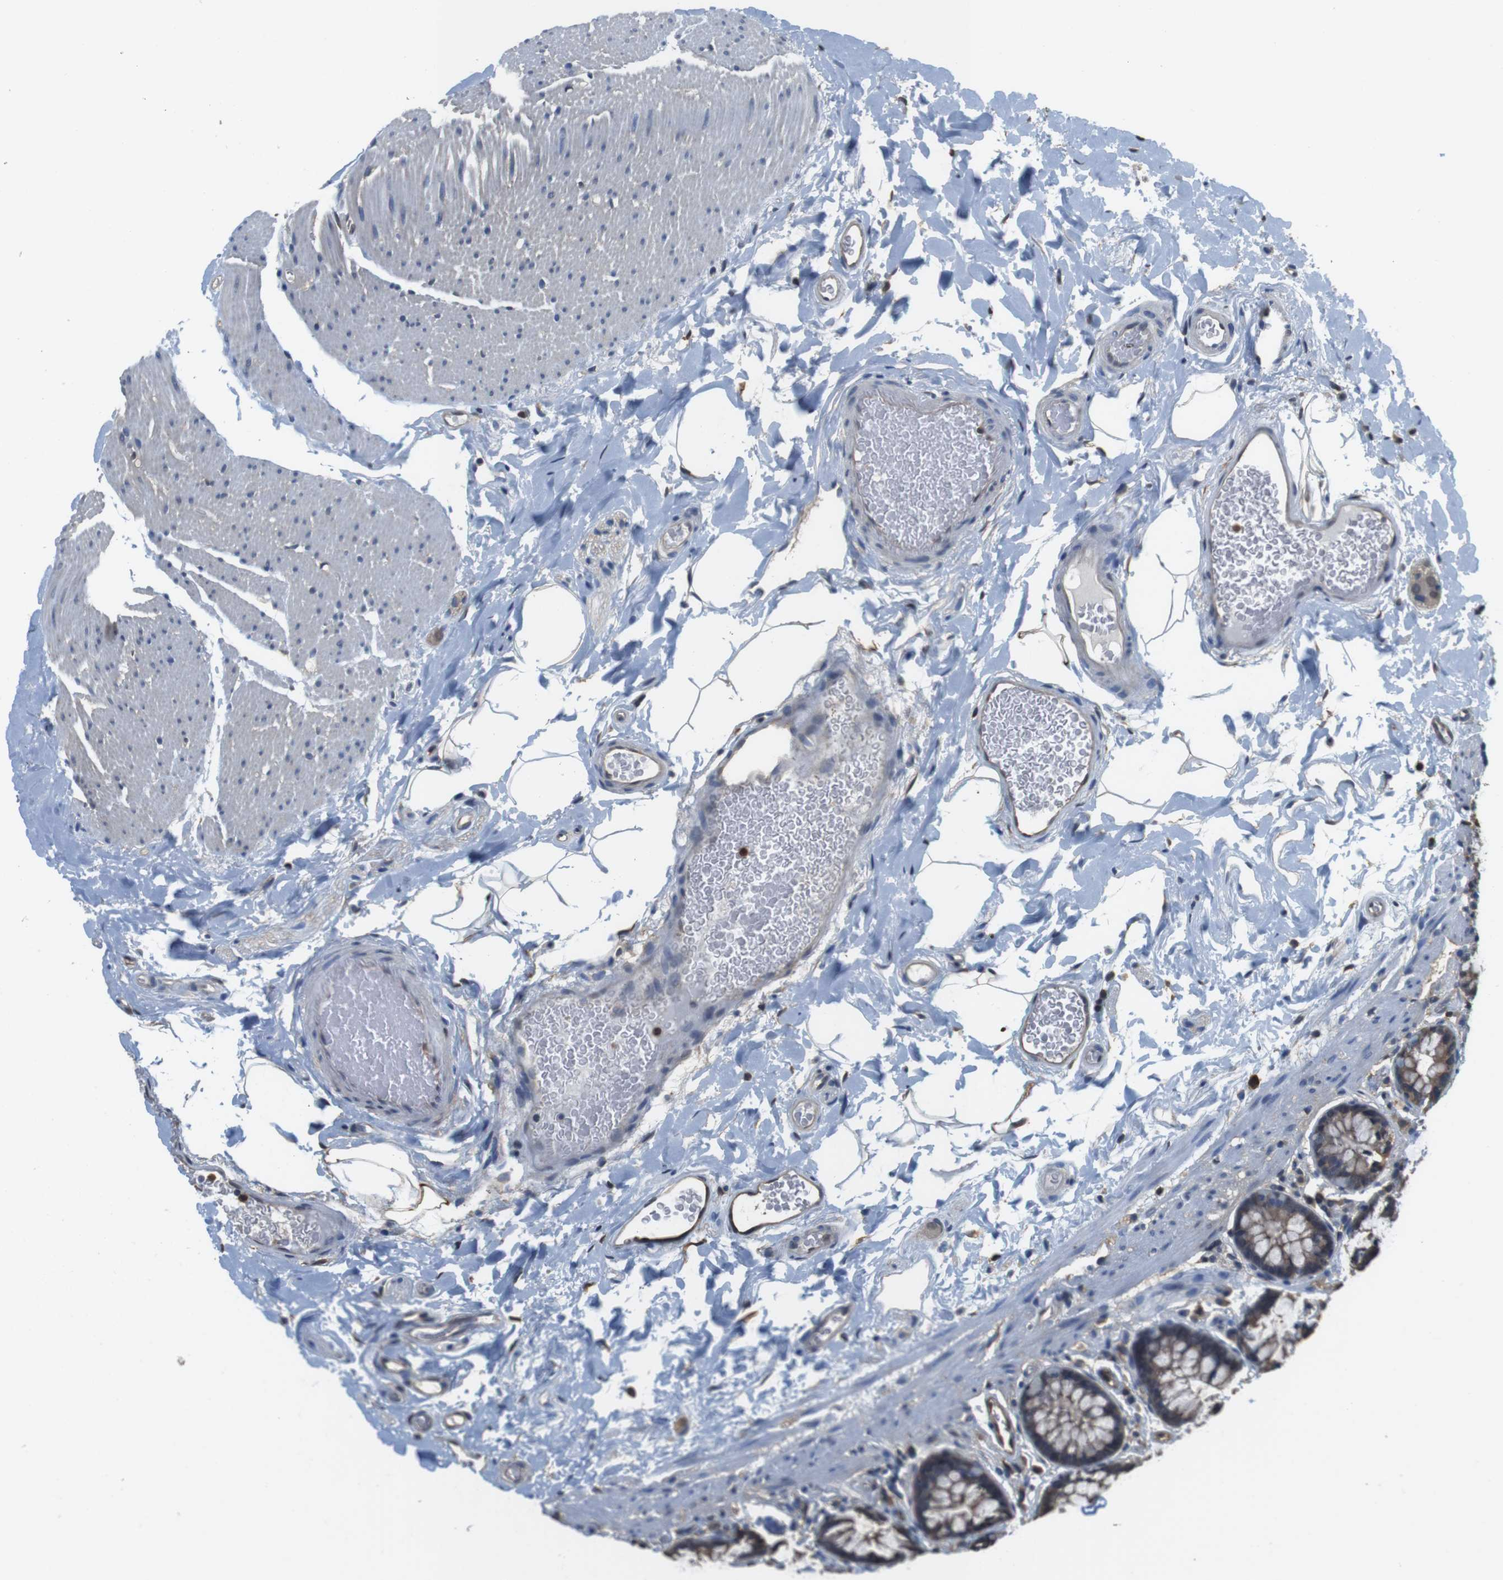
{"staining": {"intensity": "weak", "quantity": ">75%", "location": "cytoplasmic/membranous,nuclear"}, "tissue": "colon", "cell_type": "Endothelial cells", "image_type": "normal", "snomed": [{"axis": "morphology", "description": "Normal tissue, NOS"}, {"axis": "topography", "description": "Colon"}], "caption": "Protein staining of unremarkable colon shows weak cytoplasmic/membranous,nuclear expression in about >75% of endothelial cells.", "gene": "LDHA", "patient": {"sex": "female", "age": 80}}